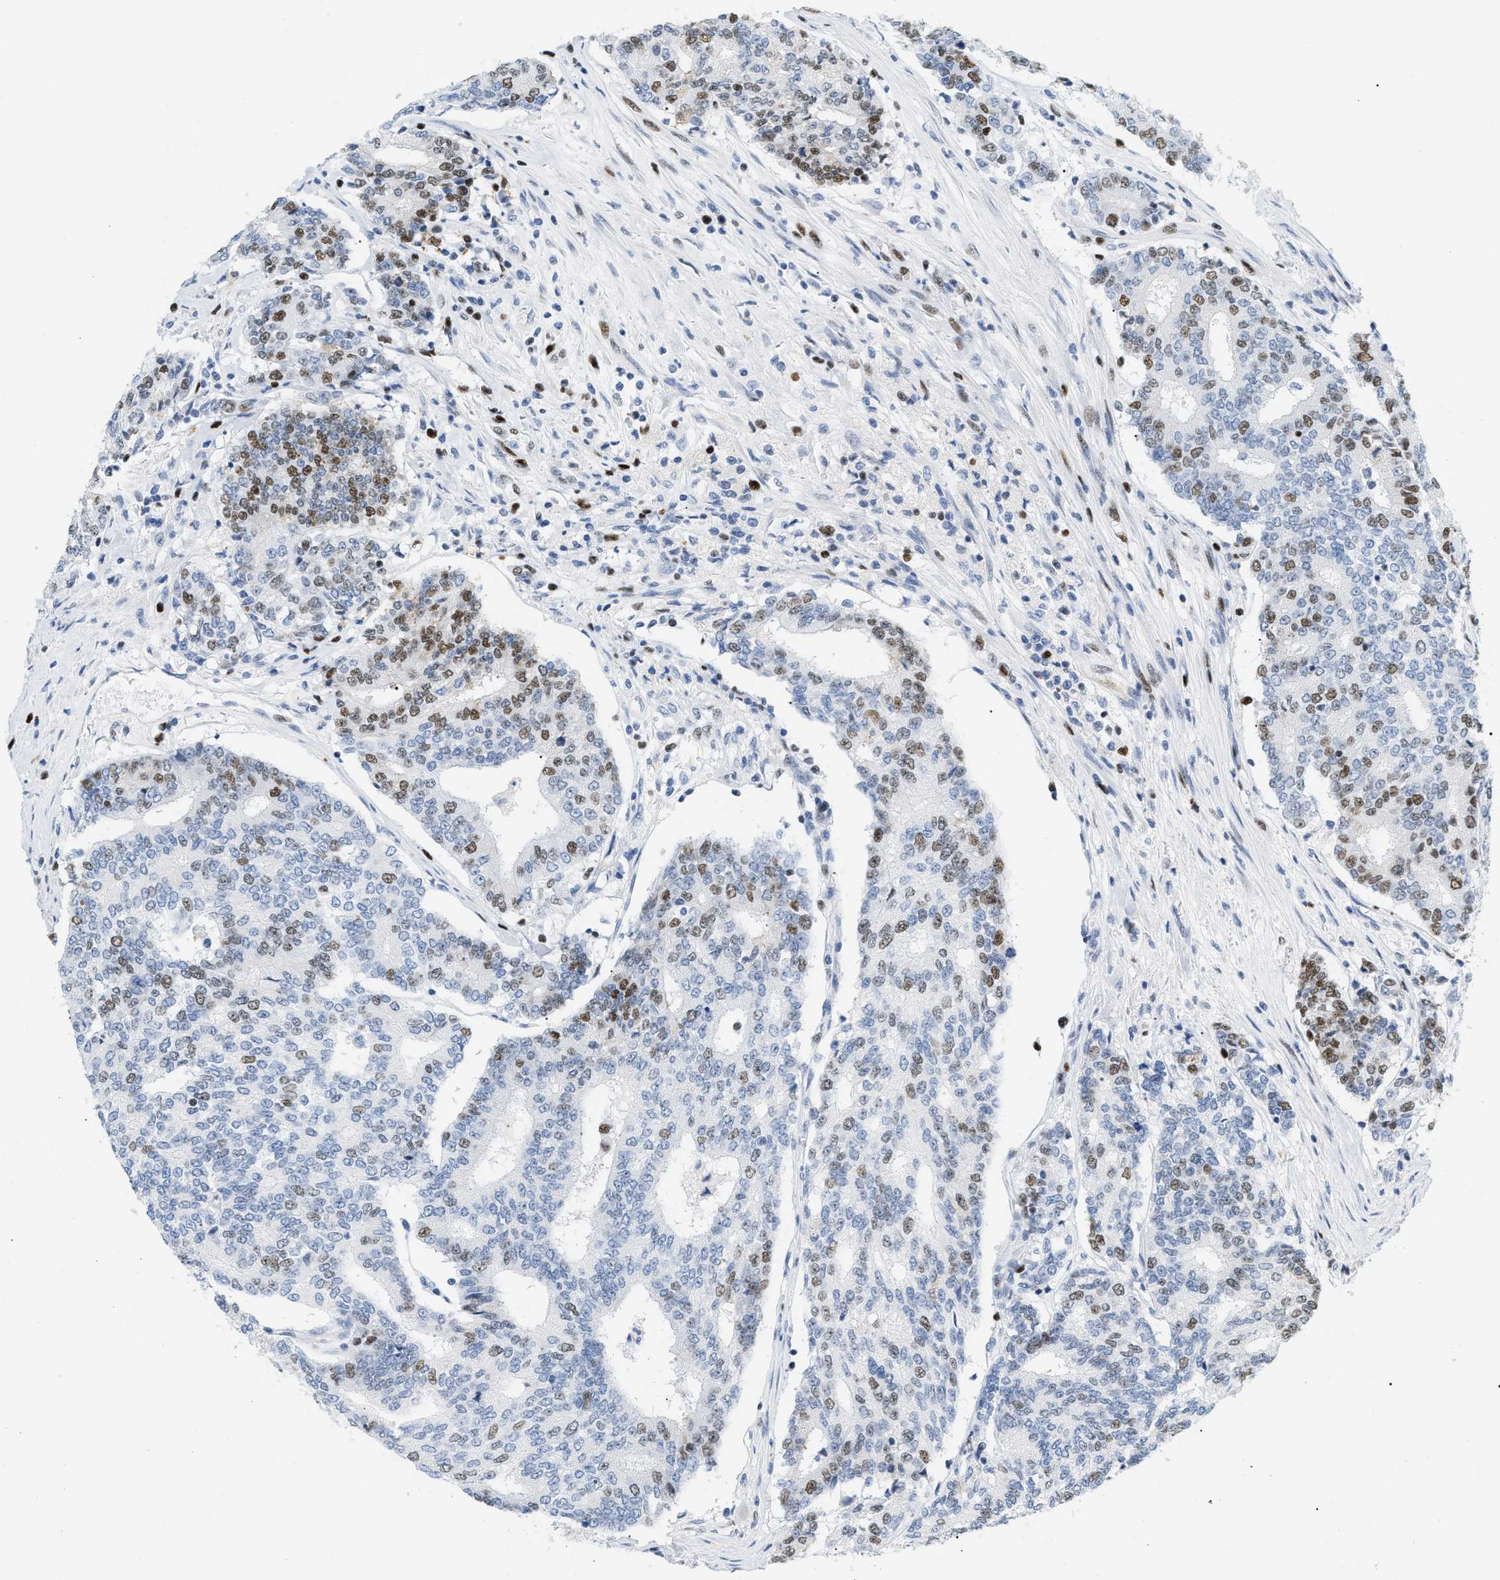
{"staining": {"intensity": "moderate", "quantity": "25%-75%", "location": "nuclear"}, "tissue": "prostate cancer", "cell_type": "Tumor cells", "image_type": "cancer", "snomed": [{"axis": "morphology", "description": "Normal tissue, NOS"}, {"axis": "morphology", "description": "Adenocarcinoma, High grade"}, {"axis": "topography", "description": "Prostate"}, {"axis": "topography", "description": "Seminal veicle"}], "caption": "Protein expression analysis of human prostate cancer reveals moderate nuclear staining in about 25%-75% of tumor cells.", "gene": "MCM7", "patient": {"sex": "male", "age": 55}}